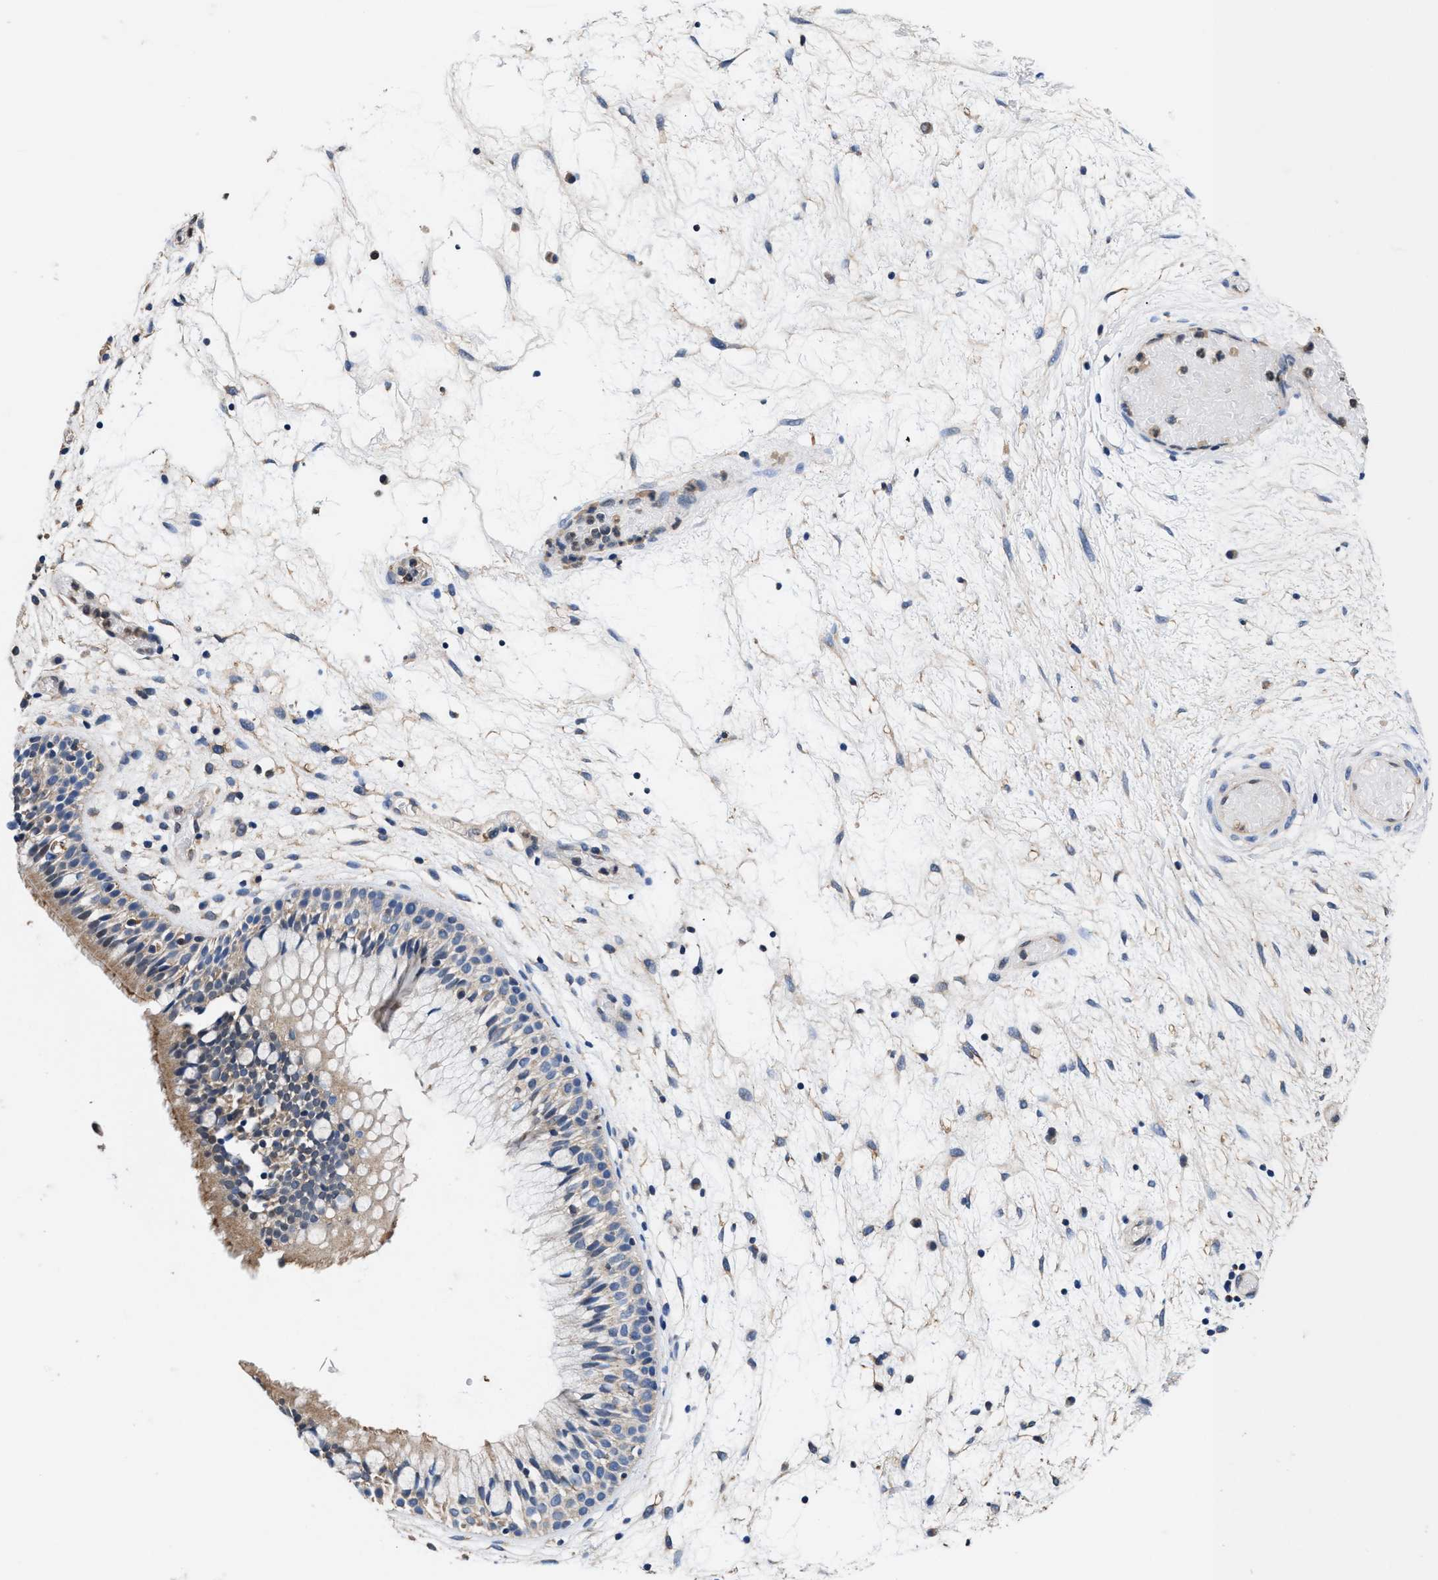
{"staining": {"intensity": "weak", "quantity": "25%-75%", "location": "cytoplasmic/membranous"}, "tissue": "nasopharynx", "cell_type": "Respiratory epithelial cells", "image_type": "normal", "snomed": [{"axis": "morphology", "description": "Normal tissue, NOS"}, {"axis": "morphology", "description": "Inflammation, NOS"}, {"axis": "topography", "description": "Nasopharynx"}], "caption": "Weak cytoplasmic/membranous positivity for a protein is seen in approximately 25%-75% of respiratory epithelial cells of normal nasopharynx using immunohistochemistry (IHC).", "gene": "ACLY", "patient": {"sex": "male", "age": 48}}